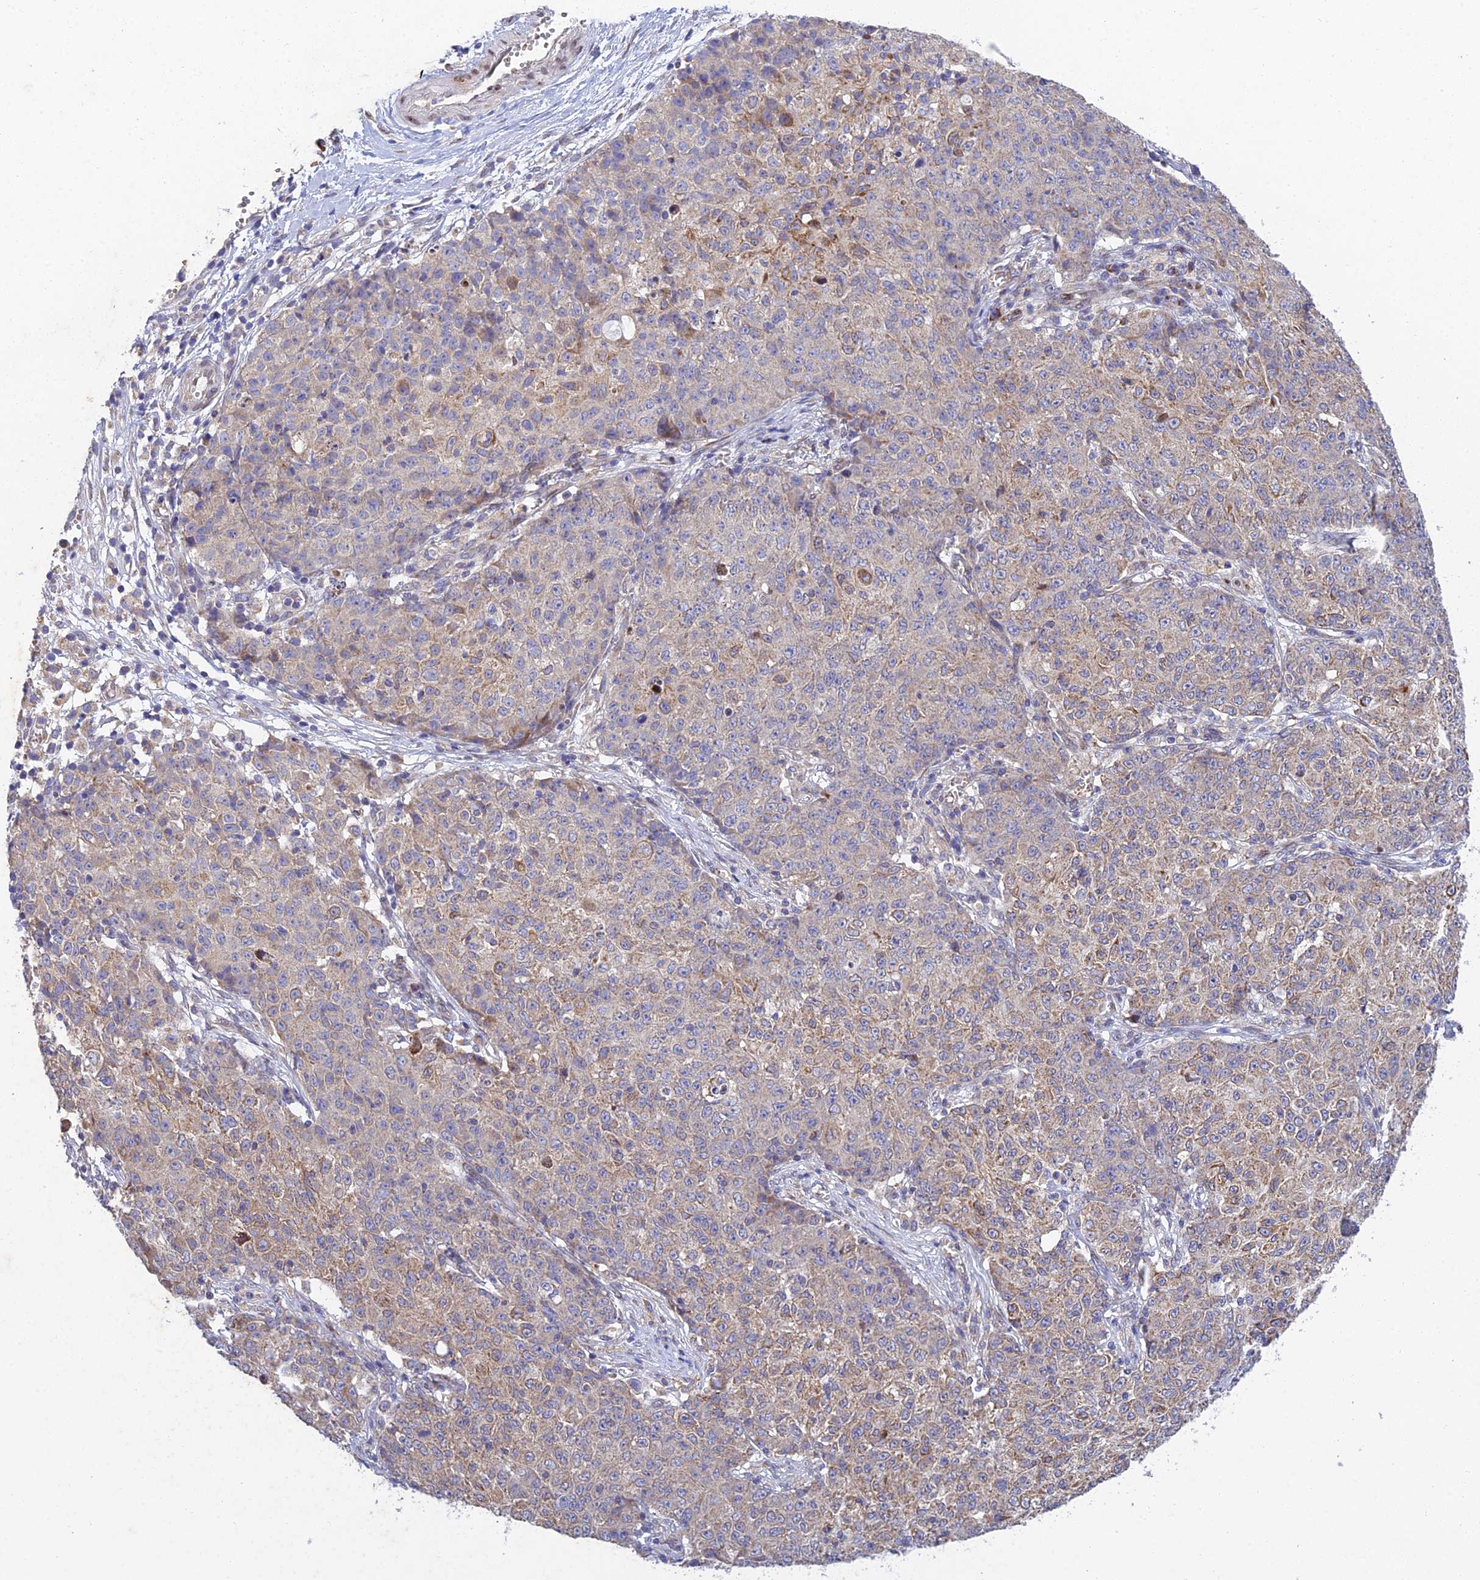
{"staining": {"intensity": "weak", "quantity": "25%-75%", "location": "cytoplasmic/membranous"}, "tissue": "ovarian cancer", "cell_type": "Tumor cells", "image_type": "cancer", "snomed": [{"axis": "morphology", "description": "Carcinoma, endometroid"}, {"axis": "topography", "description": "Ovary"}], "caption": "IHC (DAB) staining of human endometroid carcinoma (ovarian) displays weak cytoplasmic/membranous protein positivity in about 25%-75% of tumor cells. (brown staining indicates protein expression, while blue staining denotes nuclei).", "gene": "MGAT2", "patient": {"sex": "female", "age": 42}}